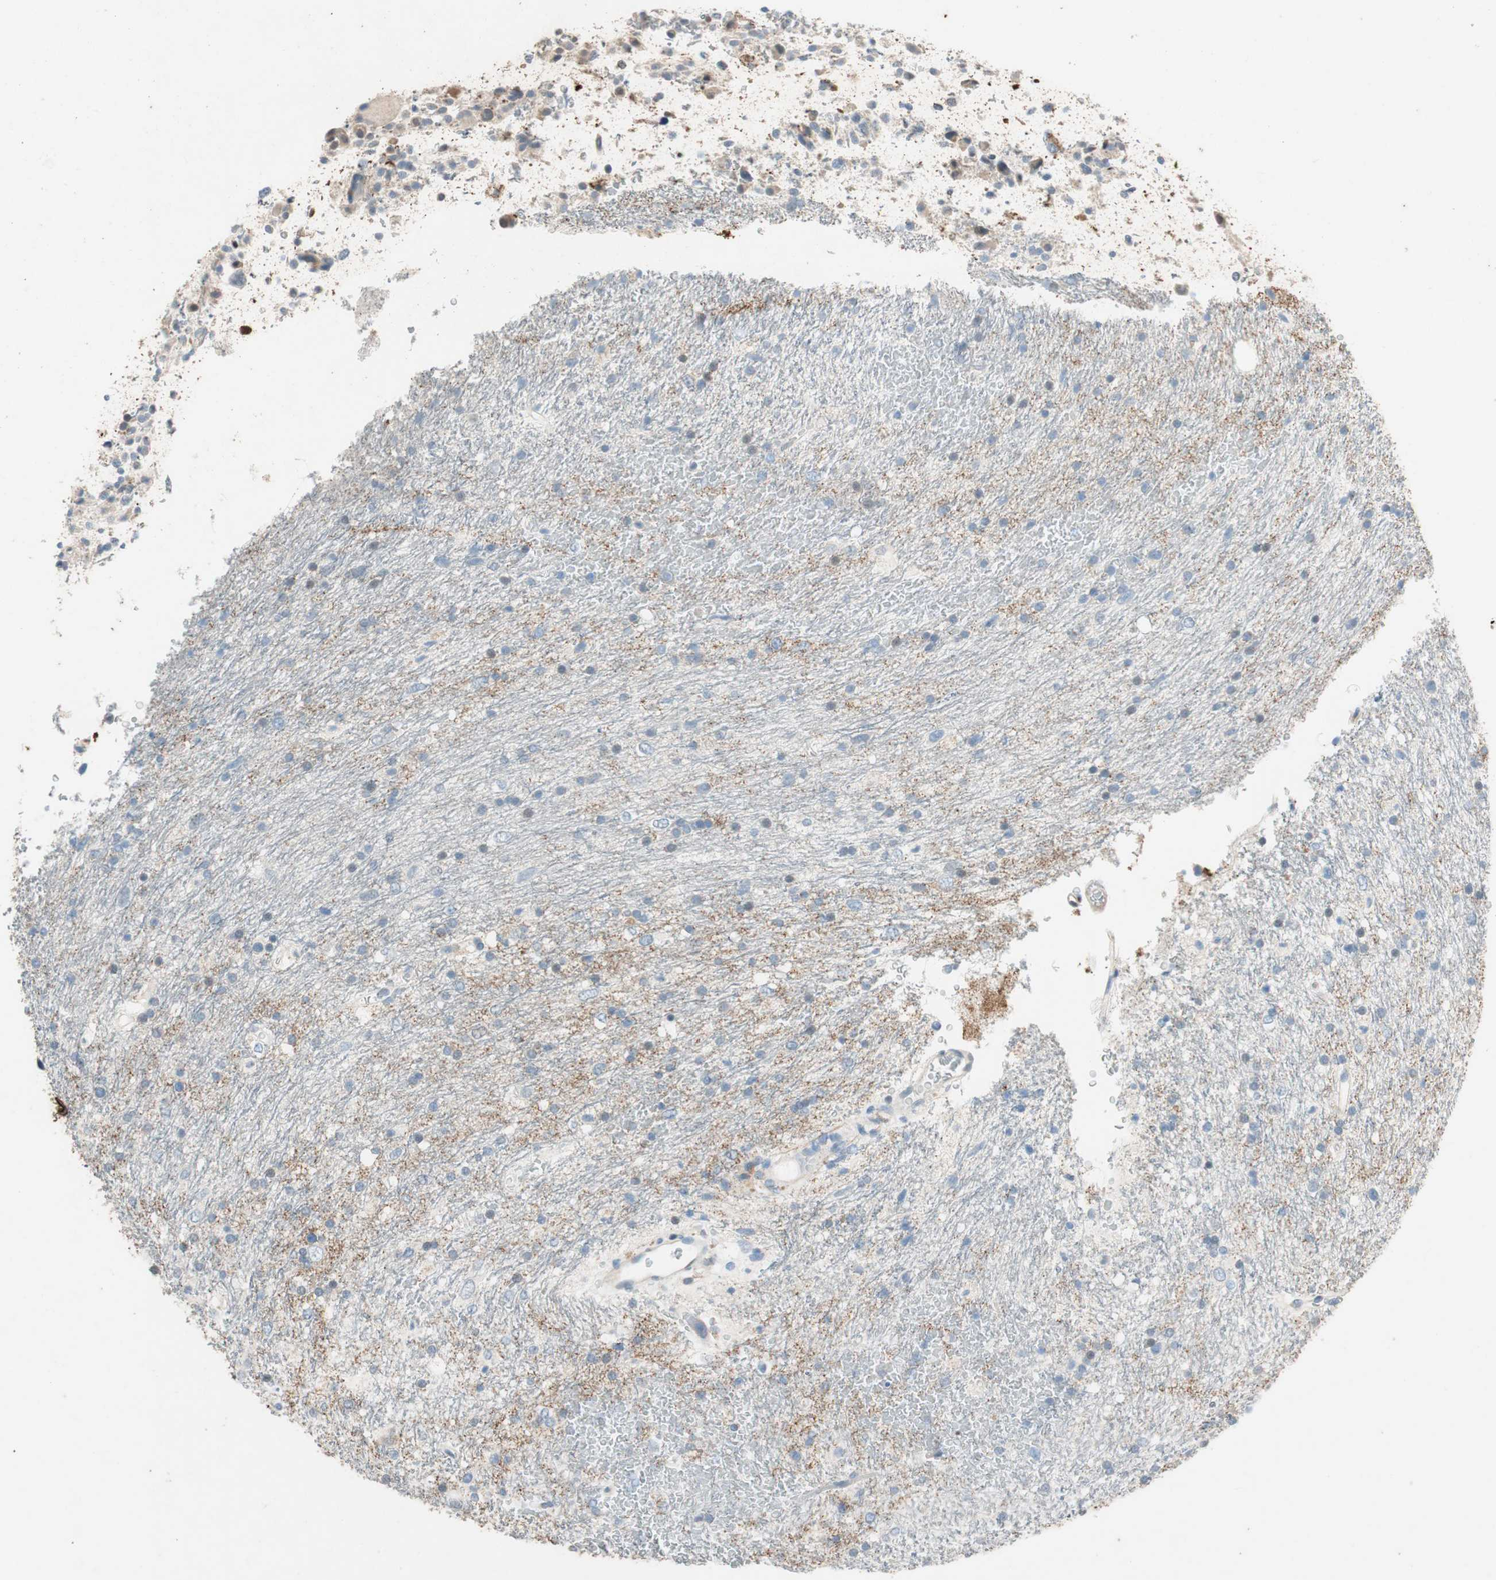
{"staining": {"intensity": "negative", "quantity": "none", "location": "none"}, "tissue": "glioma", "cell_type": "Tumor cells", "image_type": "cancer", "snomed": [{"axis": "morphology", "description": "Glioma, malignant, Low grade"}, {"axis": "topography", "description": "Brain"}], "caption": "Immunohistochemistry of human malignant glioma (low-grade) reveals no expression in tumor cells.", "gene": "SERPINB5", "patient": {"sex": "male", "age": 77}}